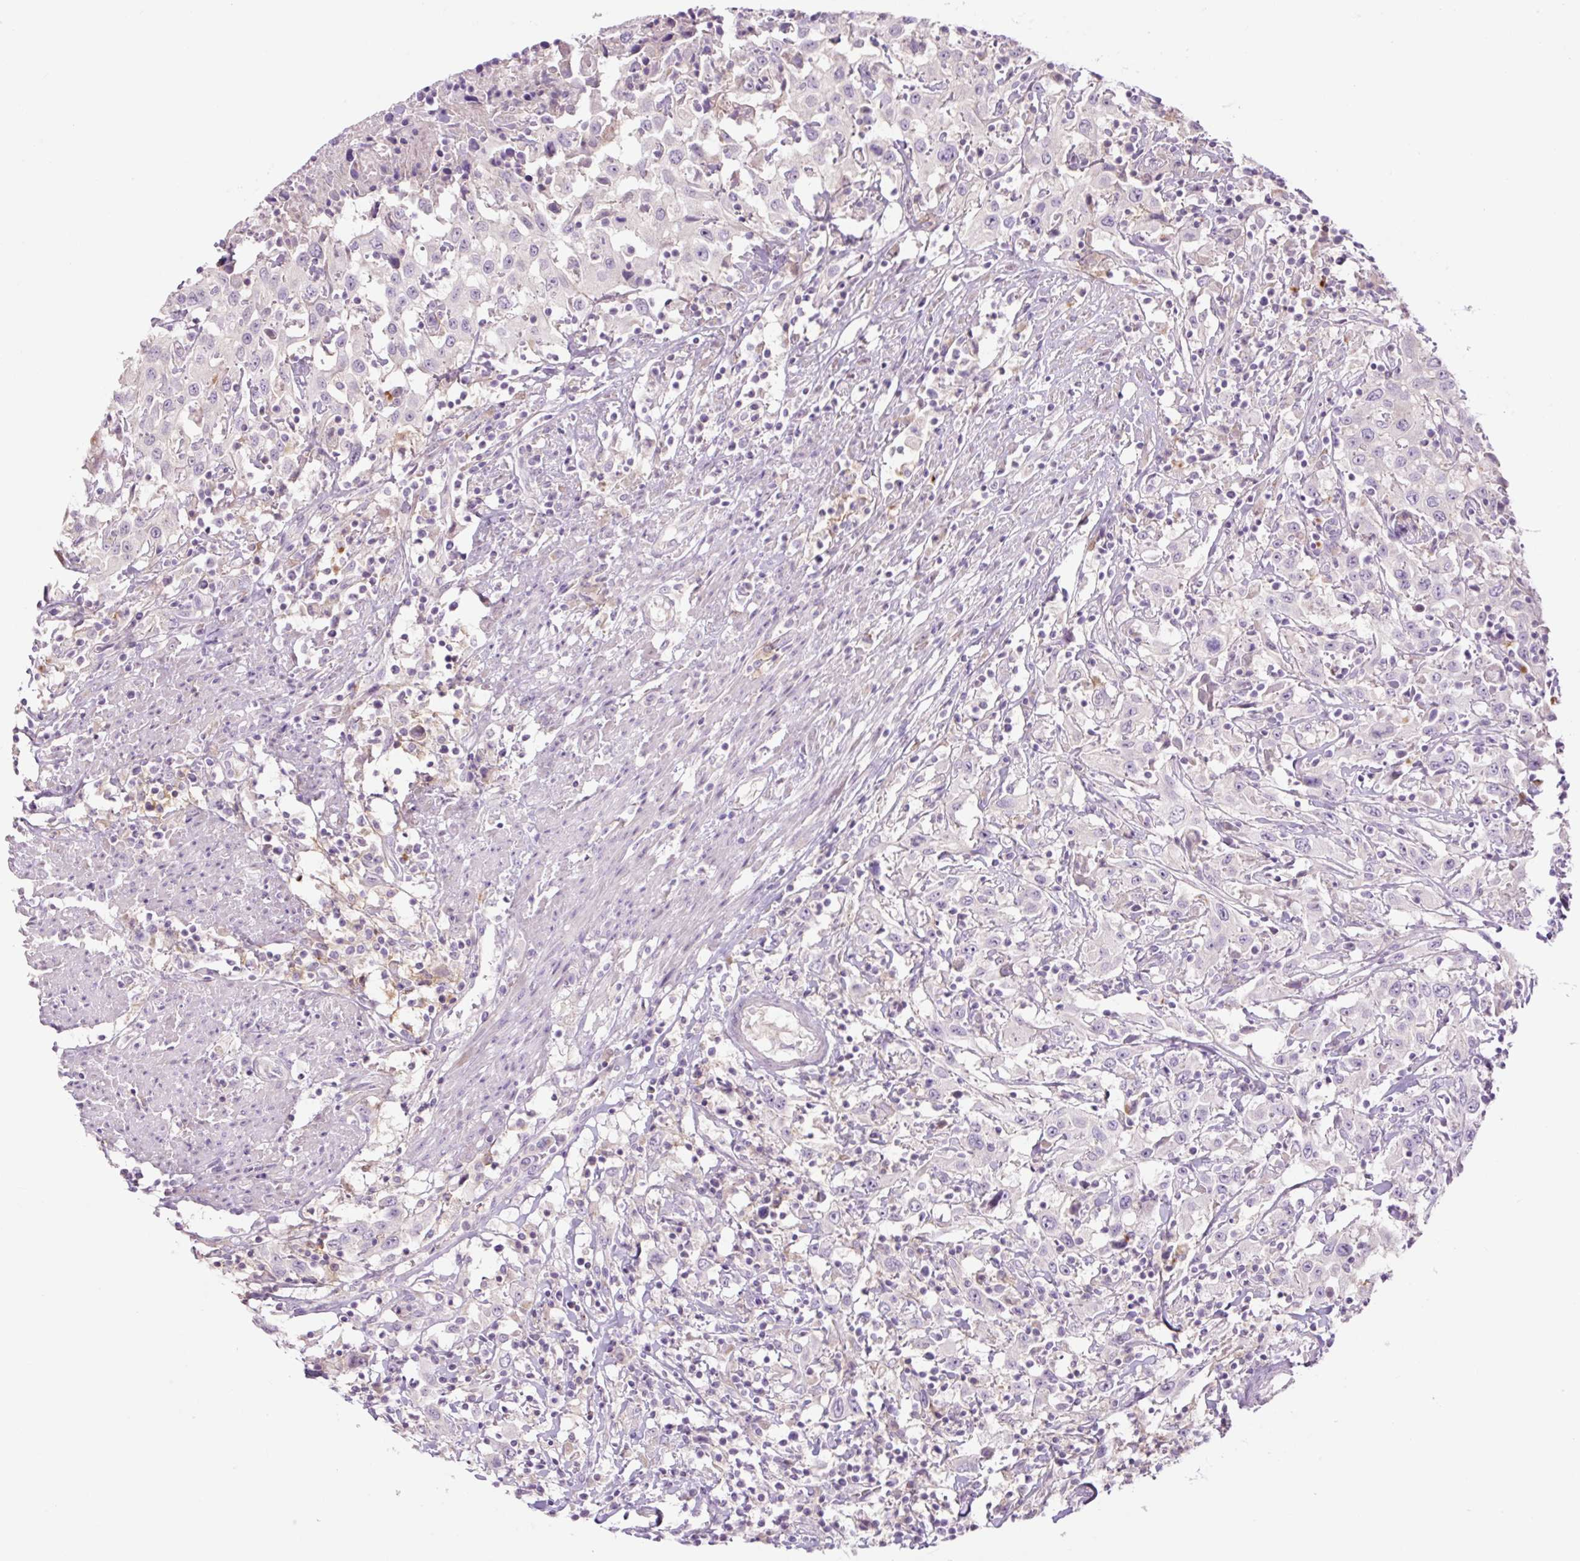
{"staining": {"intensity": "negative", "quantity": "none", "location": "none"}, "tissue": "urothelial cancer", "cell_type": "Tumor cells", "image_type": "cancer", "snomed": [{"axis": "morphology", "description": "Urothelial carcinoma, High grade"}, {"axis": "topography", "description": "Urinary bladder"}], "caption": "This is an immunohistochemistry (IHC) image of urothelial cancer. There is no expression in tumor cells.", "gene": "GRID2", "patient": {"sex": "male", "age": 61}}